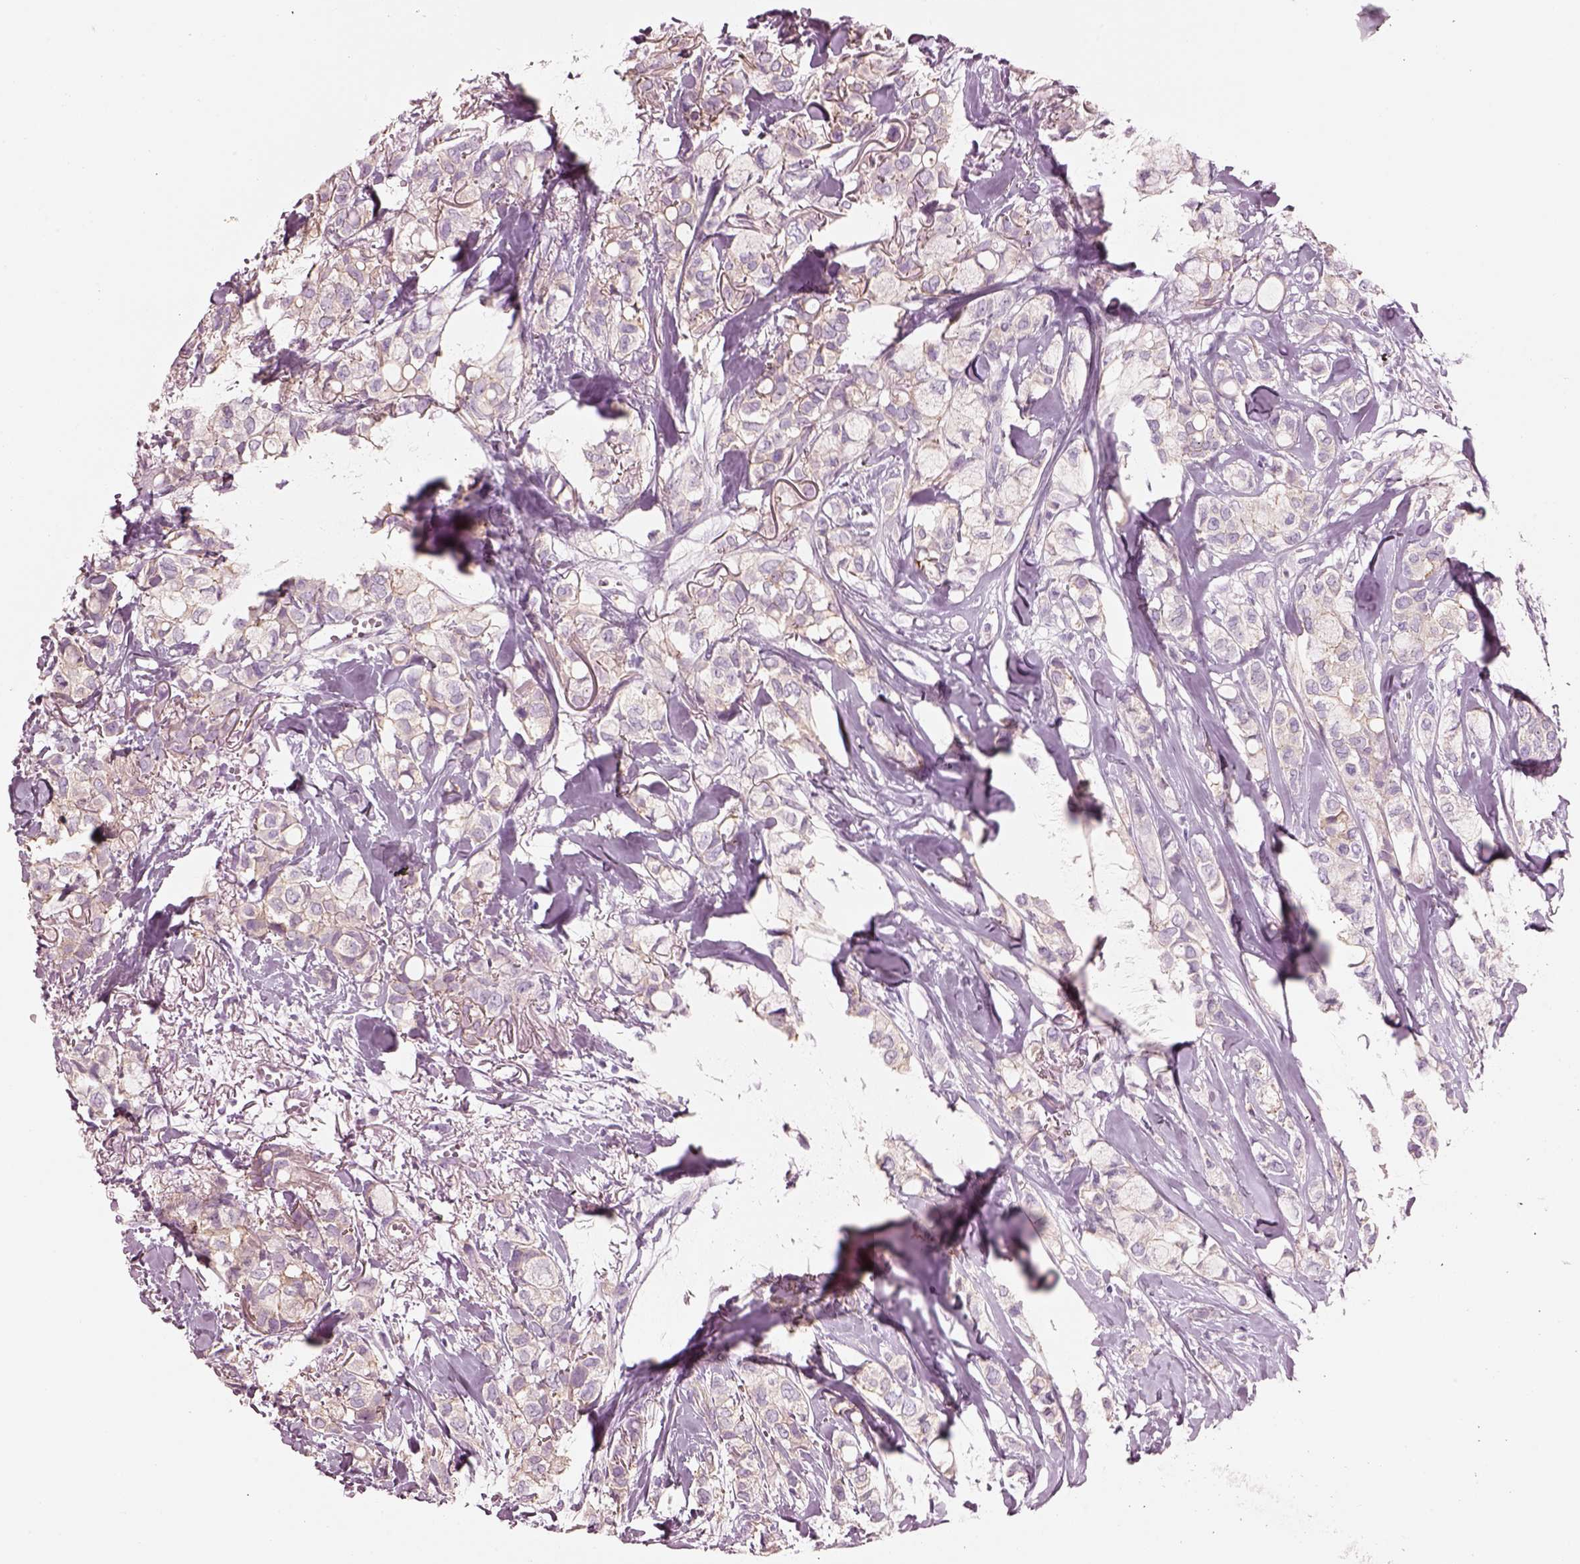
{"staining": {"intensity": "negative", "quantity": "none", "location": "none"}, "tissue": "breast cancer", "cell_type": "Tumor cells", "image_type": "cancer", "snomed": [{"axis": "morphology", "description": "Duct carcinoma"}, {"axis": "topography", "description": "Breast"}], "caption": "DAB immunohistochemical staining of human breast cancer (intraductal carcinoma) demonstrates no significant positivity in tumor cells. (Immunohistochemistry, brightfield microscopy, high magnification).", "gene": "IGLL1", "patient": {"sex": "female", "age": 85}}